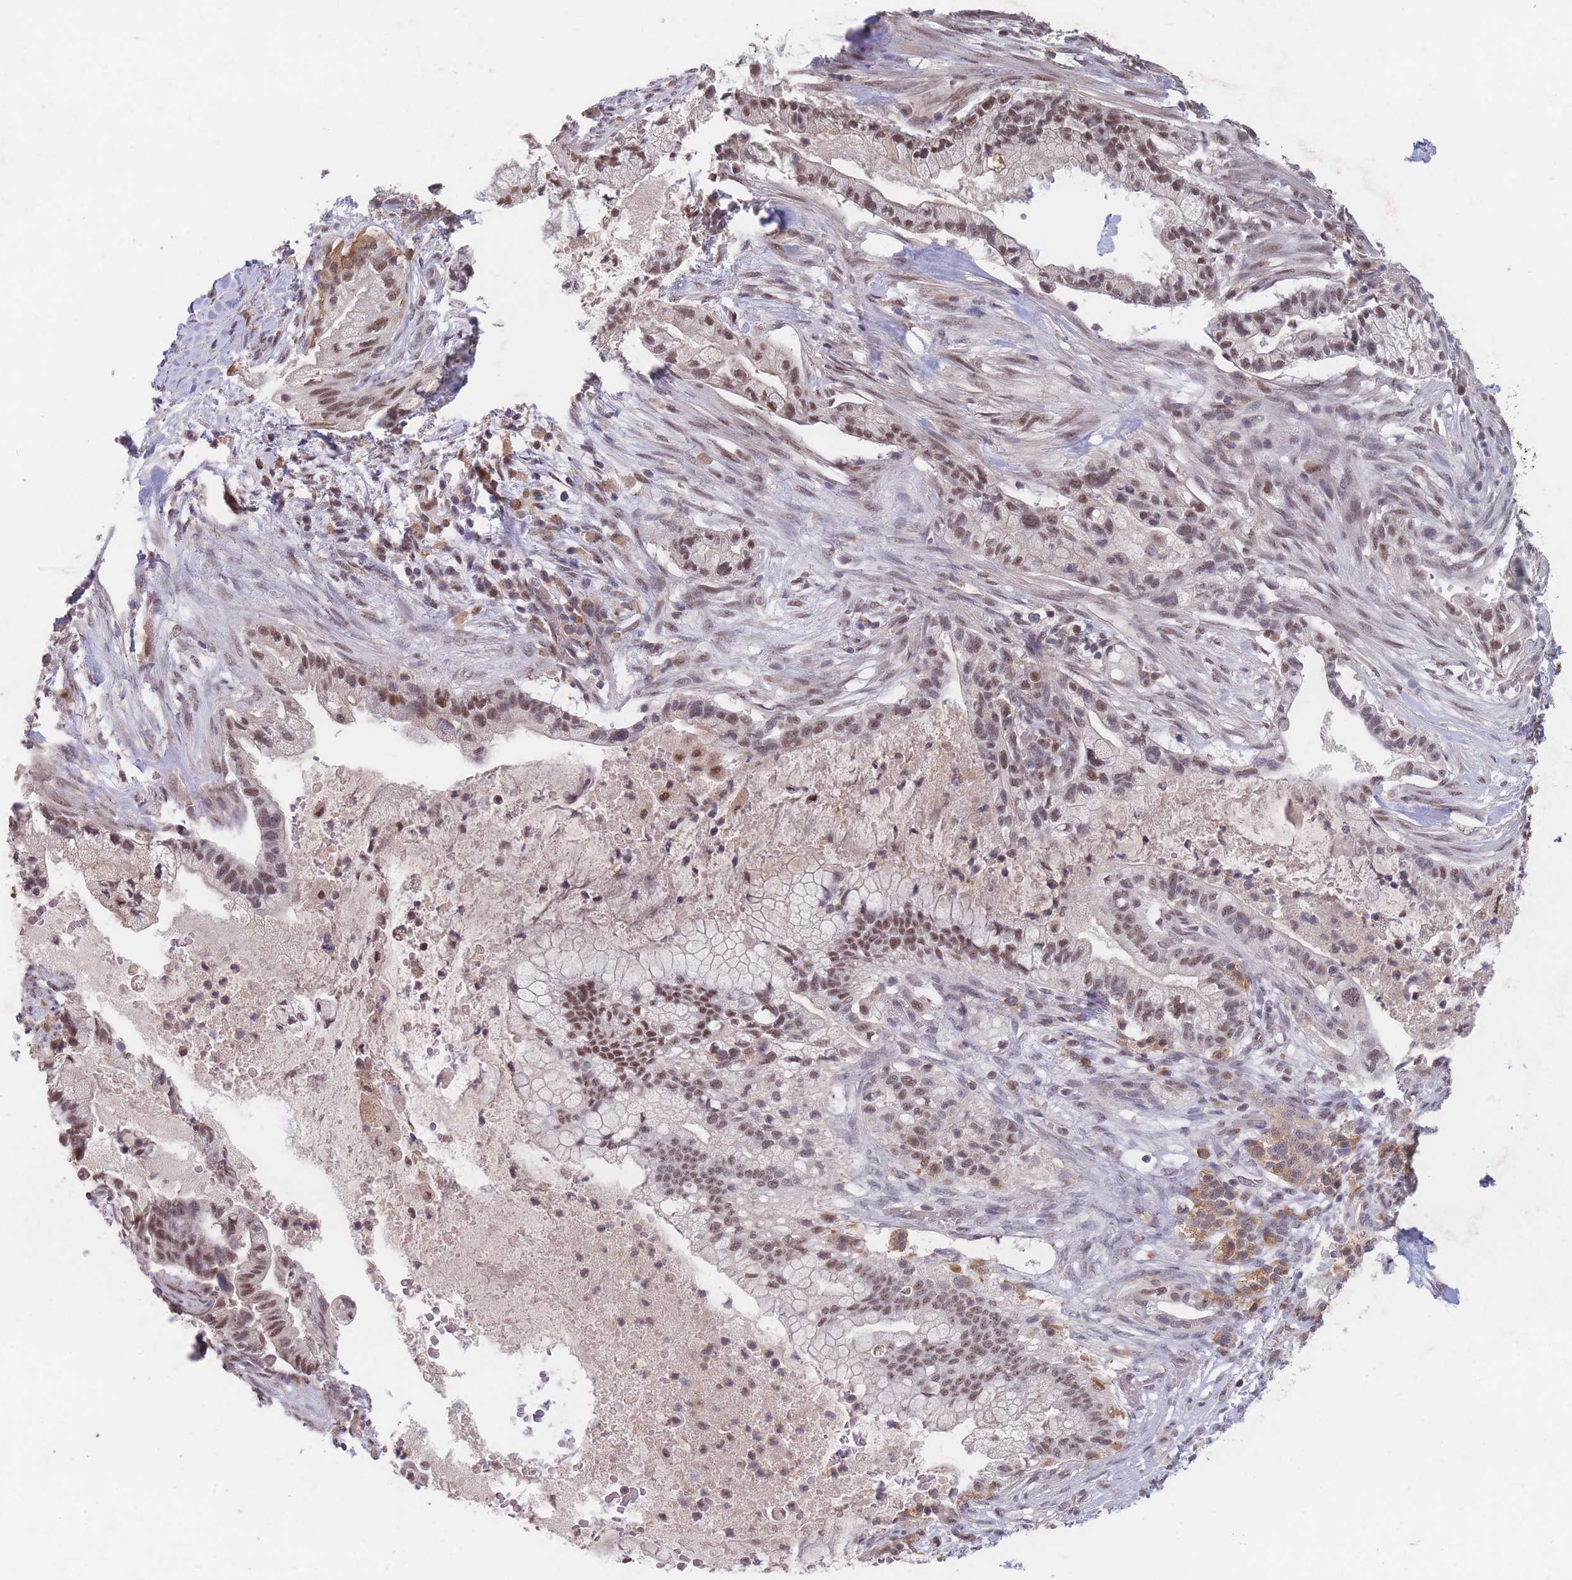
{"staining": {"intensity": "moderate", "quantity": ">75%", "location": "nuclear"}, "tissue": "pancreatic cancer", "cell_type": "Tumor cells", "image_type": "cancer", "snomed": [{"axis": "morphology", "description": "Adenocarcinoma, NOS"}, {"axis": "topography", "description": "Pancreas"}], "caption": "Tumor cells show medium levels of moderate nuclear expression in approximately >75% of cells in human pancreatic adenocarcinoma.", "gene": "SNRPA1", "patient": {"sex": "male", "age": 44}}